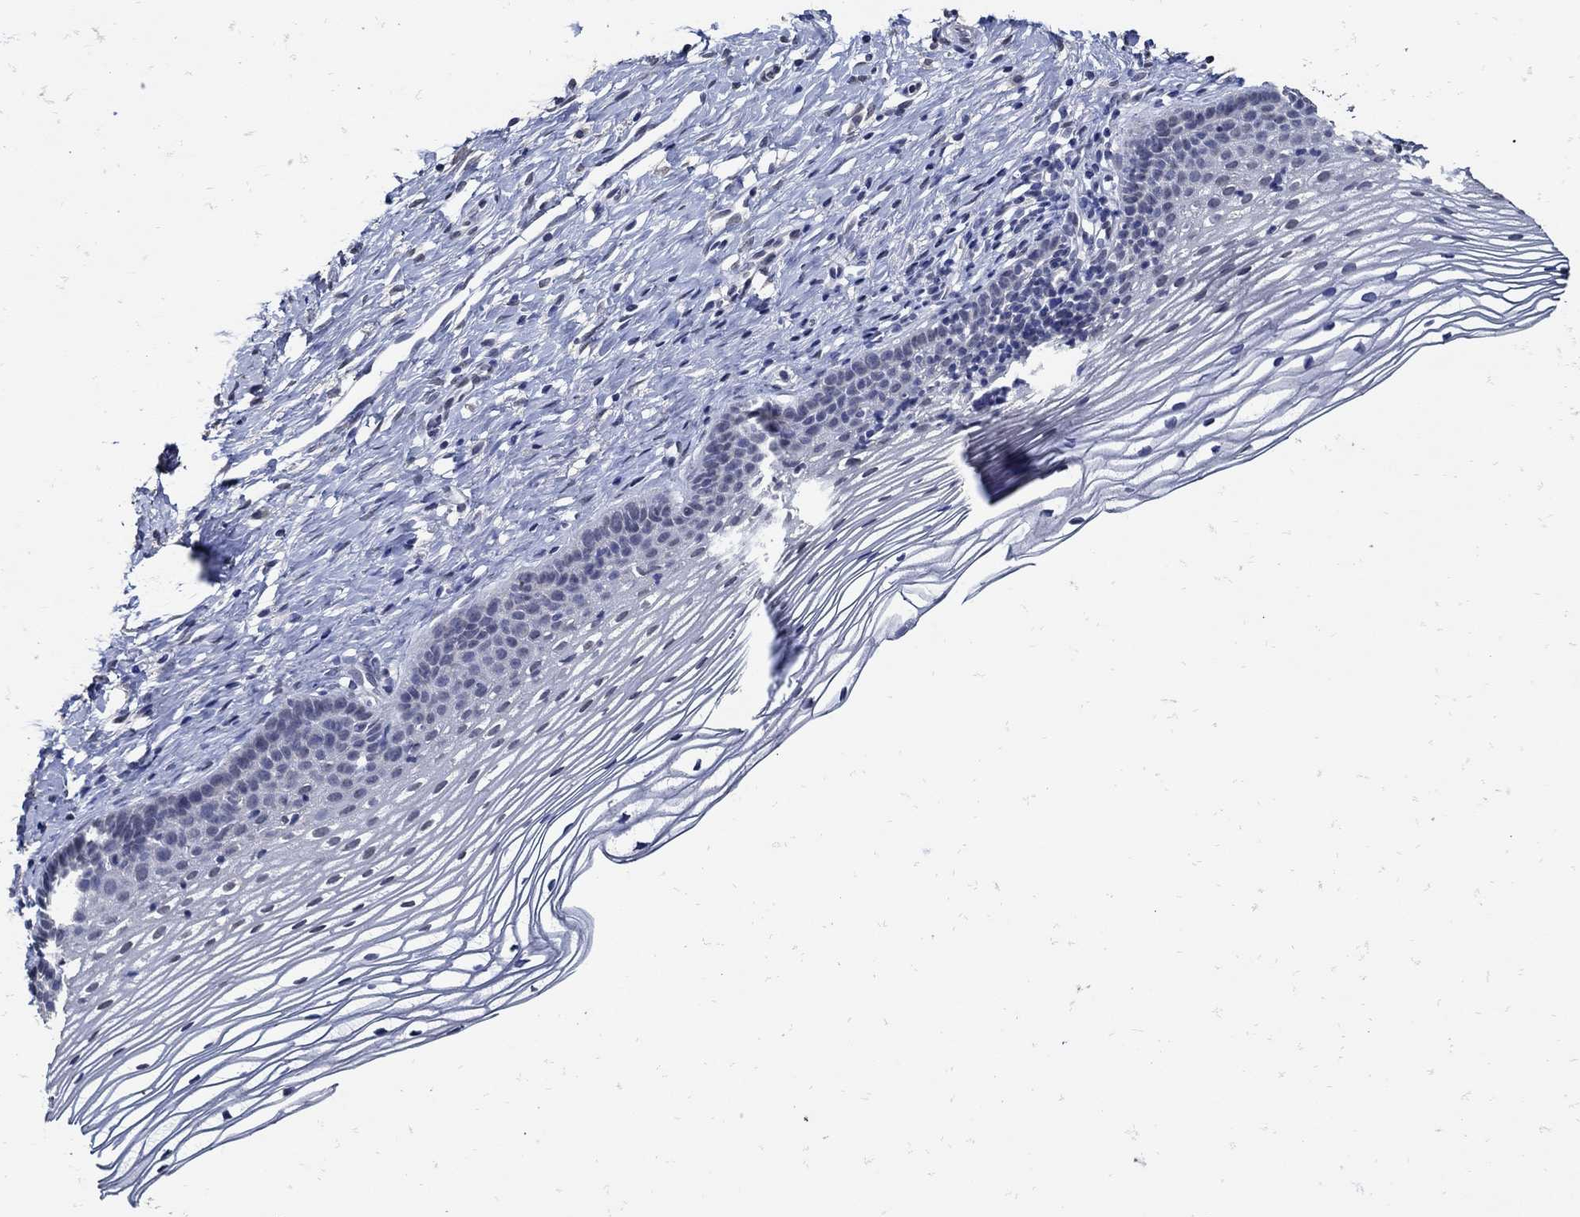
{"staining": {"intensity": "negative", "quantity": "none", "location": "none"}, "tissue": "cervix", "cell_type": "Glandular cells", "image_type": "normal", "snomed": [{"axis": "morphology", "description": "Normal tissue, NOS"}, {"axis": "topography", "description": "Cervix"}], "caption": "Unremarkable cervix was stained to show a protein in brown. There is no significant staining in glandular cells. (Stains: DAB (3,3'-diaminobenzidine) immunohistochemistry with hematoxylin counter stain, Microscopy: brightfield microscopy at high magnification).", "gene": "KCNN3", "patient": {"sex": "female", "age": 39}}